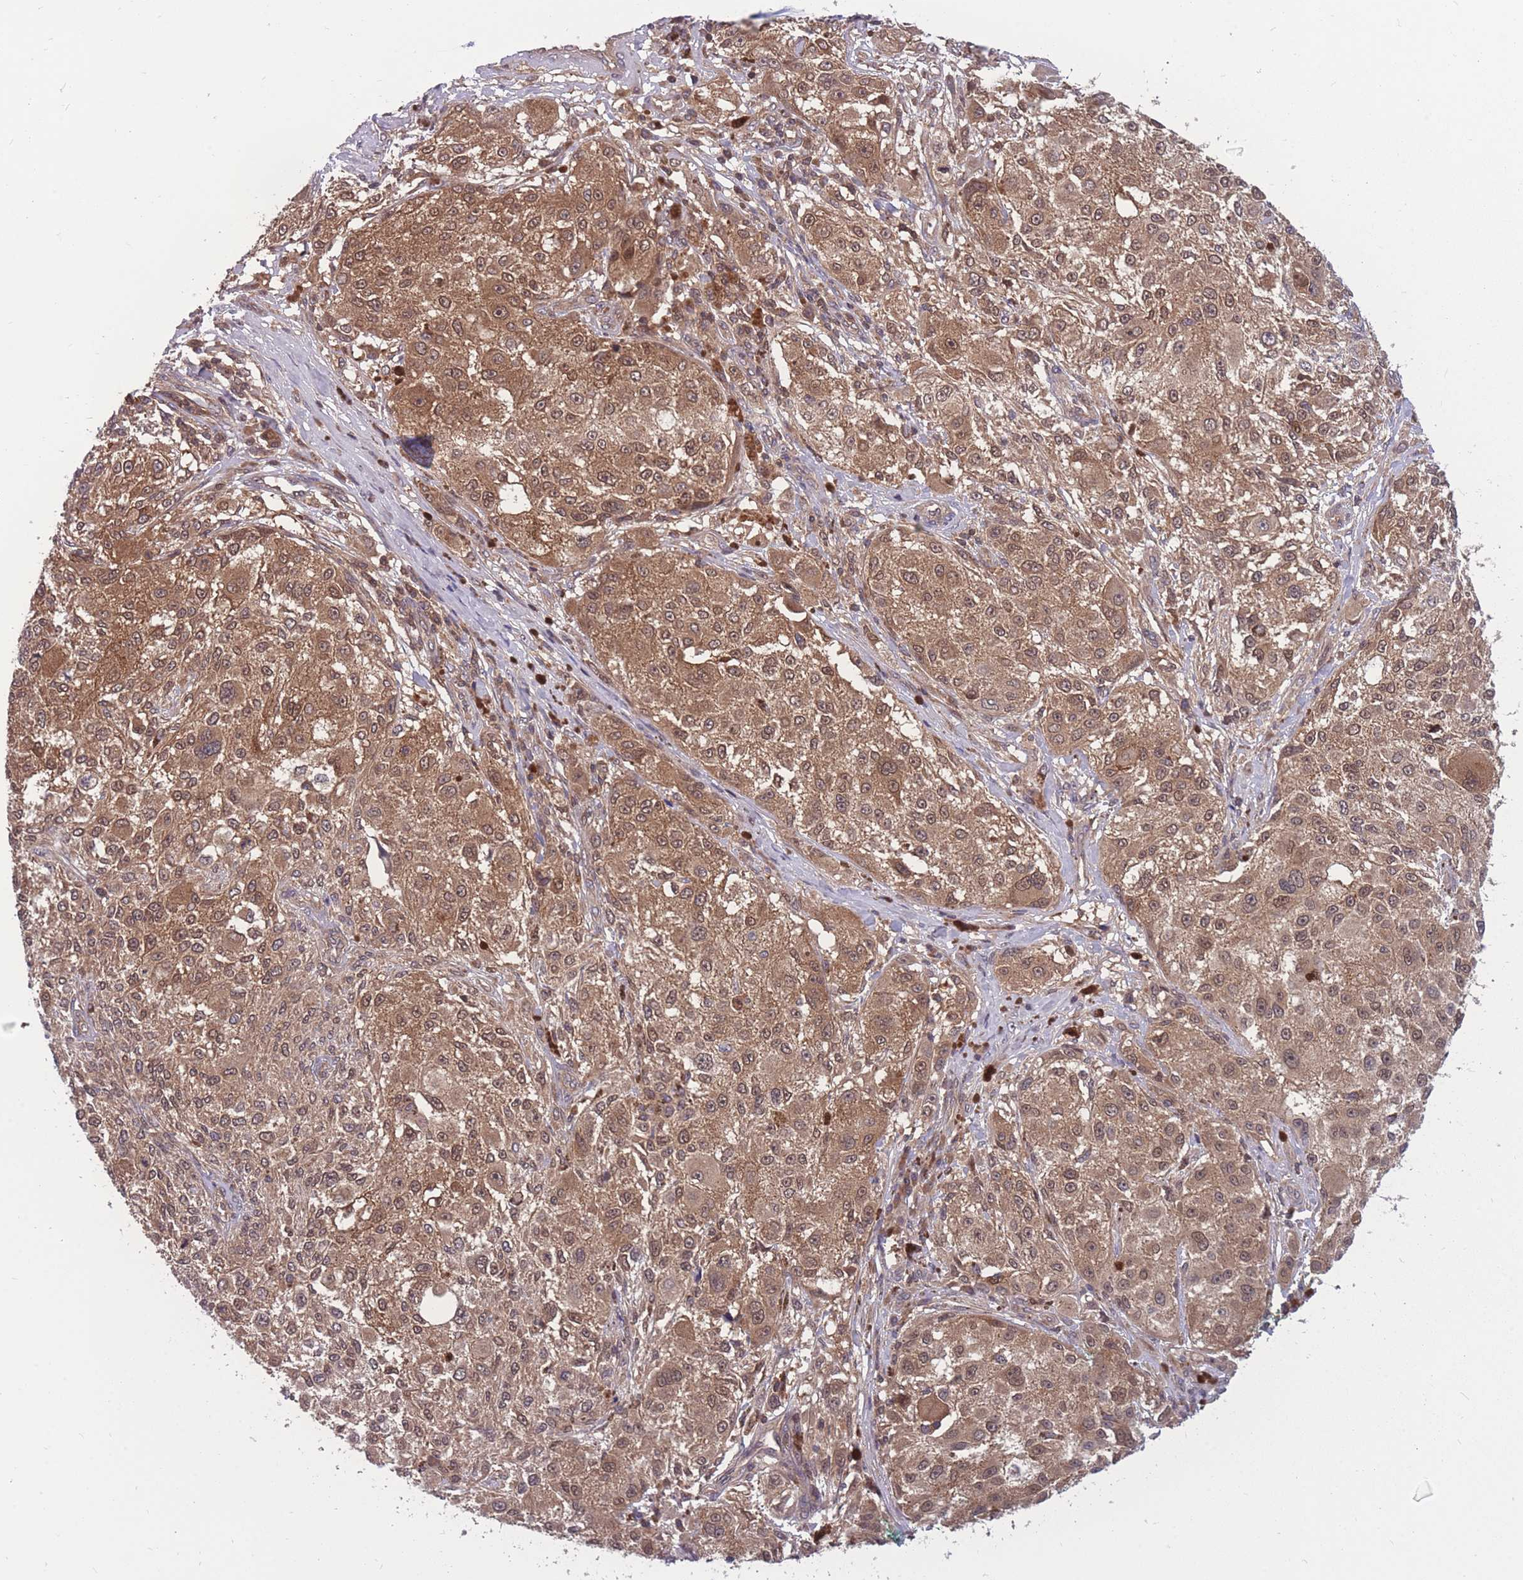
{"staining": {"intensity": "moderate", "quantity": ">75%", "location": "cytoplasmic/membranous,nuclear"}, "tissue": "melanoma", "cell_type": "Tumor cells", "image_type": "cancer", "snomed": [{"axis": "morphology", "description": "Necrosis, NOS"}, {"axis": "morphology", "description": "Malignant melanoma, NOS"}, {"axis": "topography", "description": "Skin"}], "caption": "DAB immunohistochemical staining of human malignant melanoma shows moderate cytoplasmic/membranous and nuclear protein staining in about >75% of tumor cells. The staining was performed using DAB (3,3'-diaminobenzidine), with brown indicating positive protein expression. Nuclei are stained blue with hematoxylin.", "gene": "UBE2N", "patient": {"sex": "female", "age": 87}}